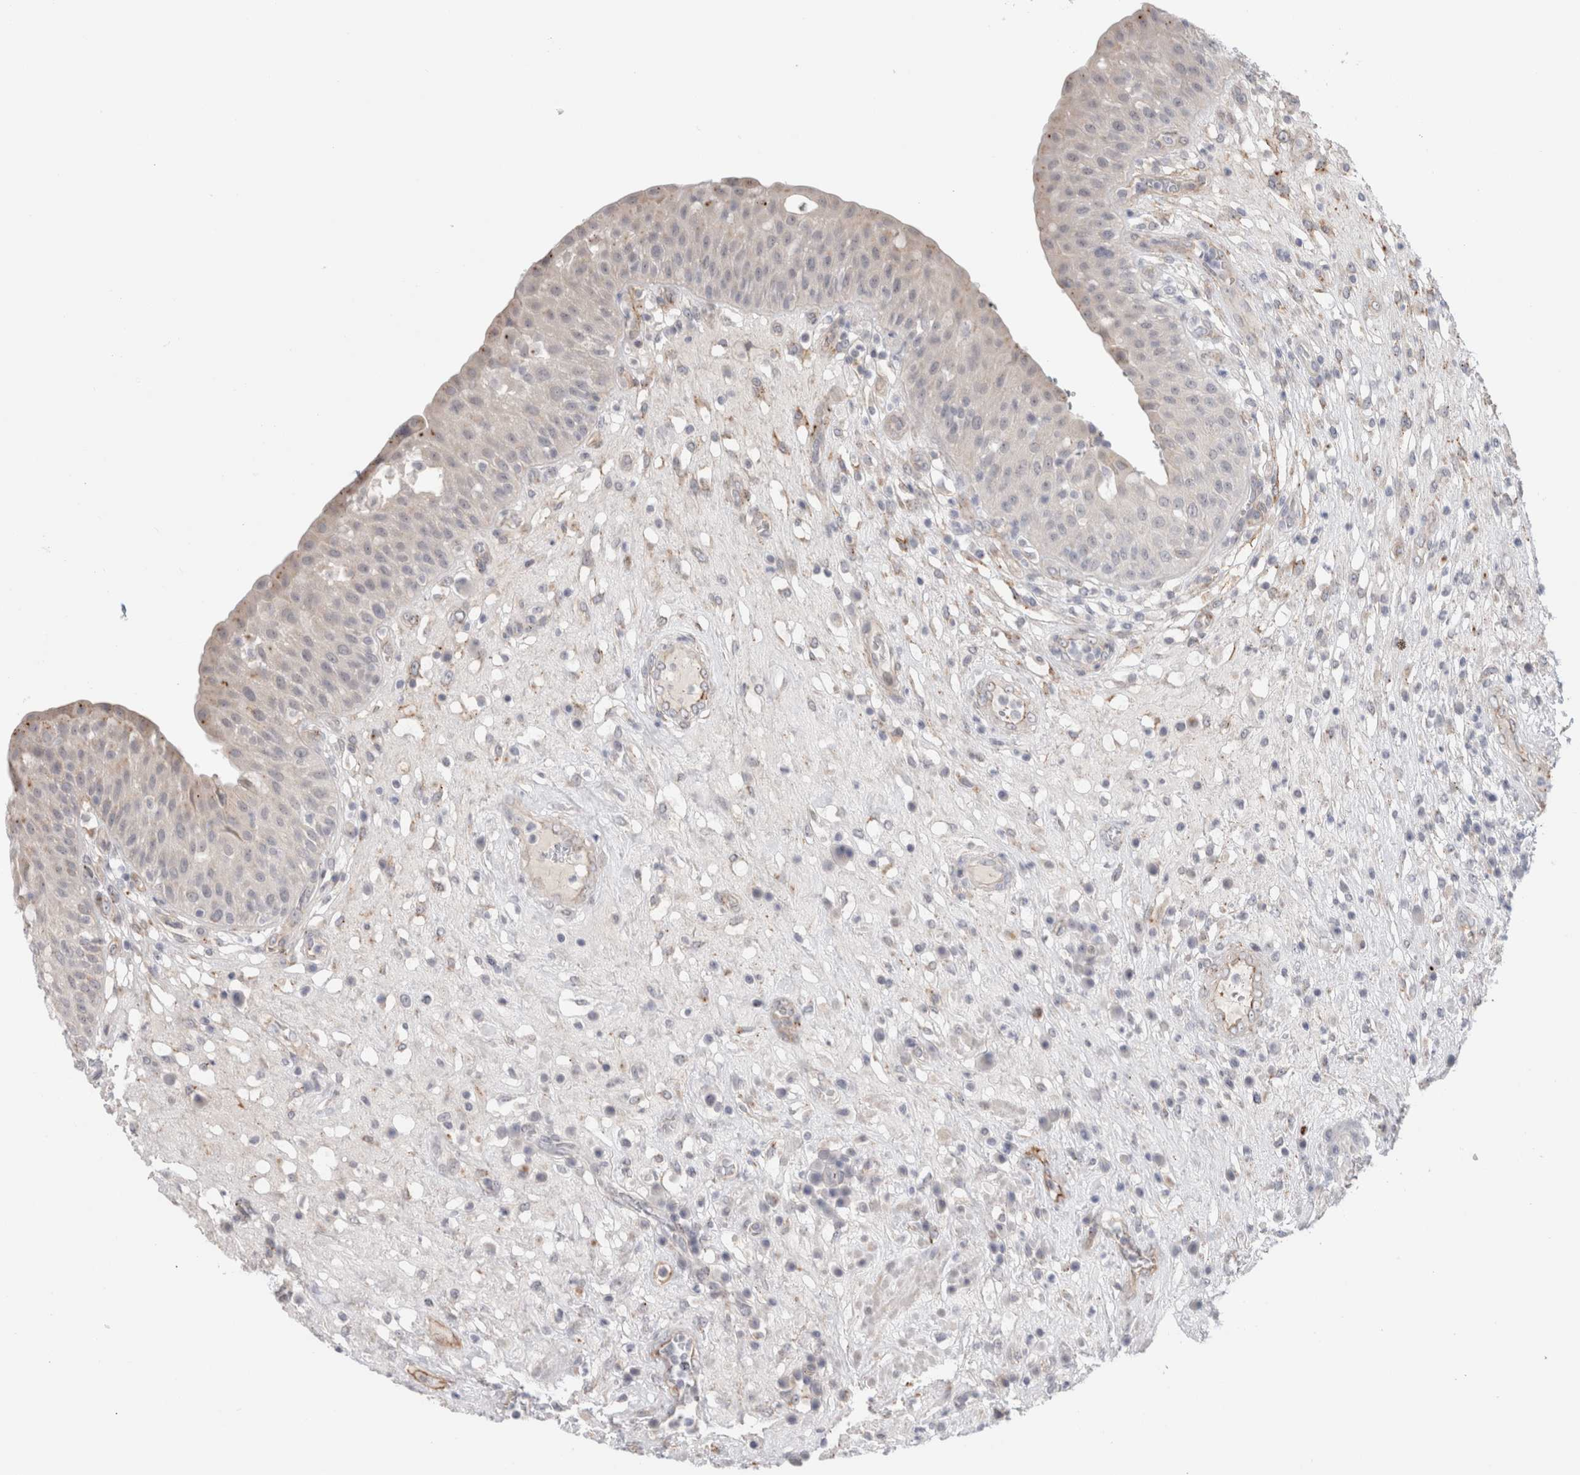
{"staining": {"intensity": "negative", "quantity": "none", "location": "none"}, "tissue": "urinary bladder", "cell_type": "Urothelial cells", "image_type": "normal", "snomed": [{"axis": "morphology", "description": "Normal tissue, NOS"}, {"axis": "topography", "description": "Urinary bladder"}], "caption": "DAB immunohistochemical staining of normal human urinary bladder demonstrates no significant staining in urothelial cells. (DAB immunohistochemistry (IHC) visualized using brightfield microscopy, high magnification).", "gene": "ANKMY1", "patient": {"sex": "female", "age": 62}}